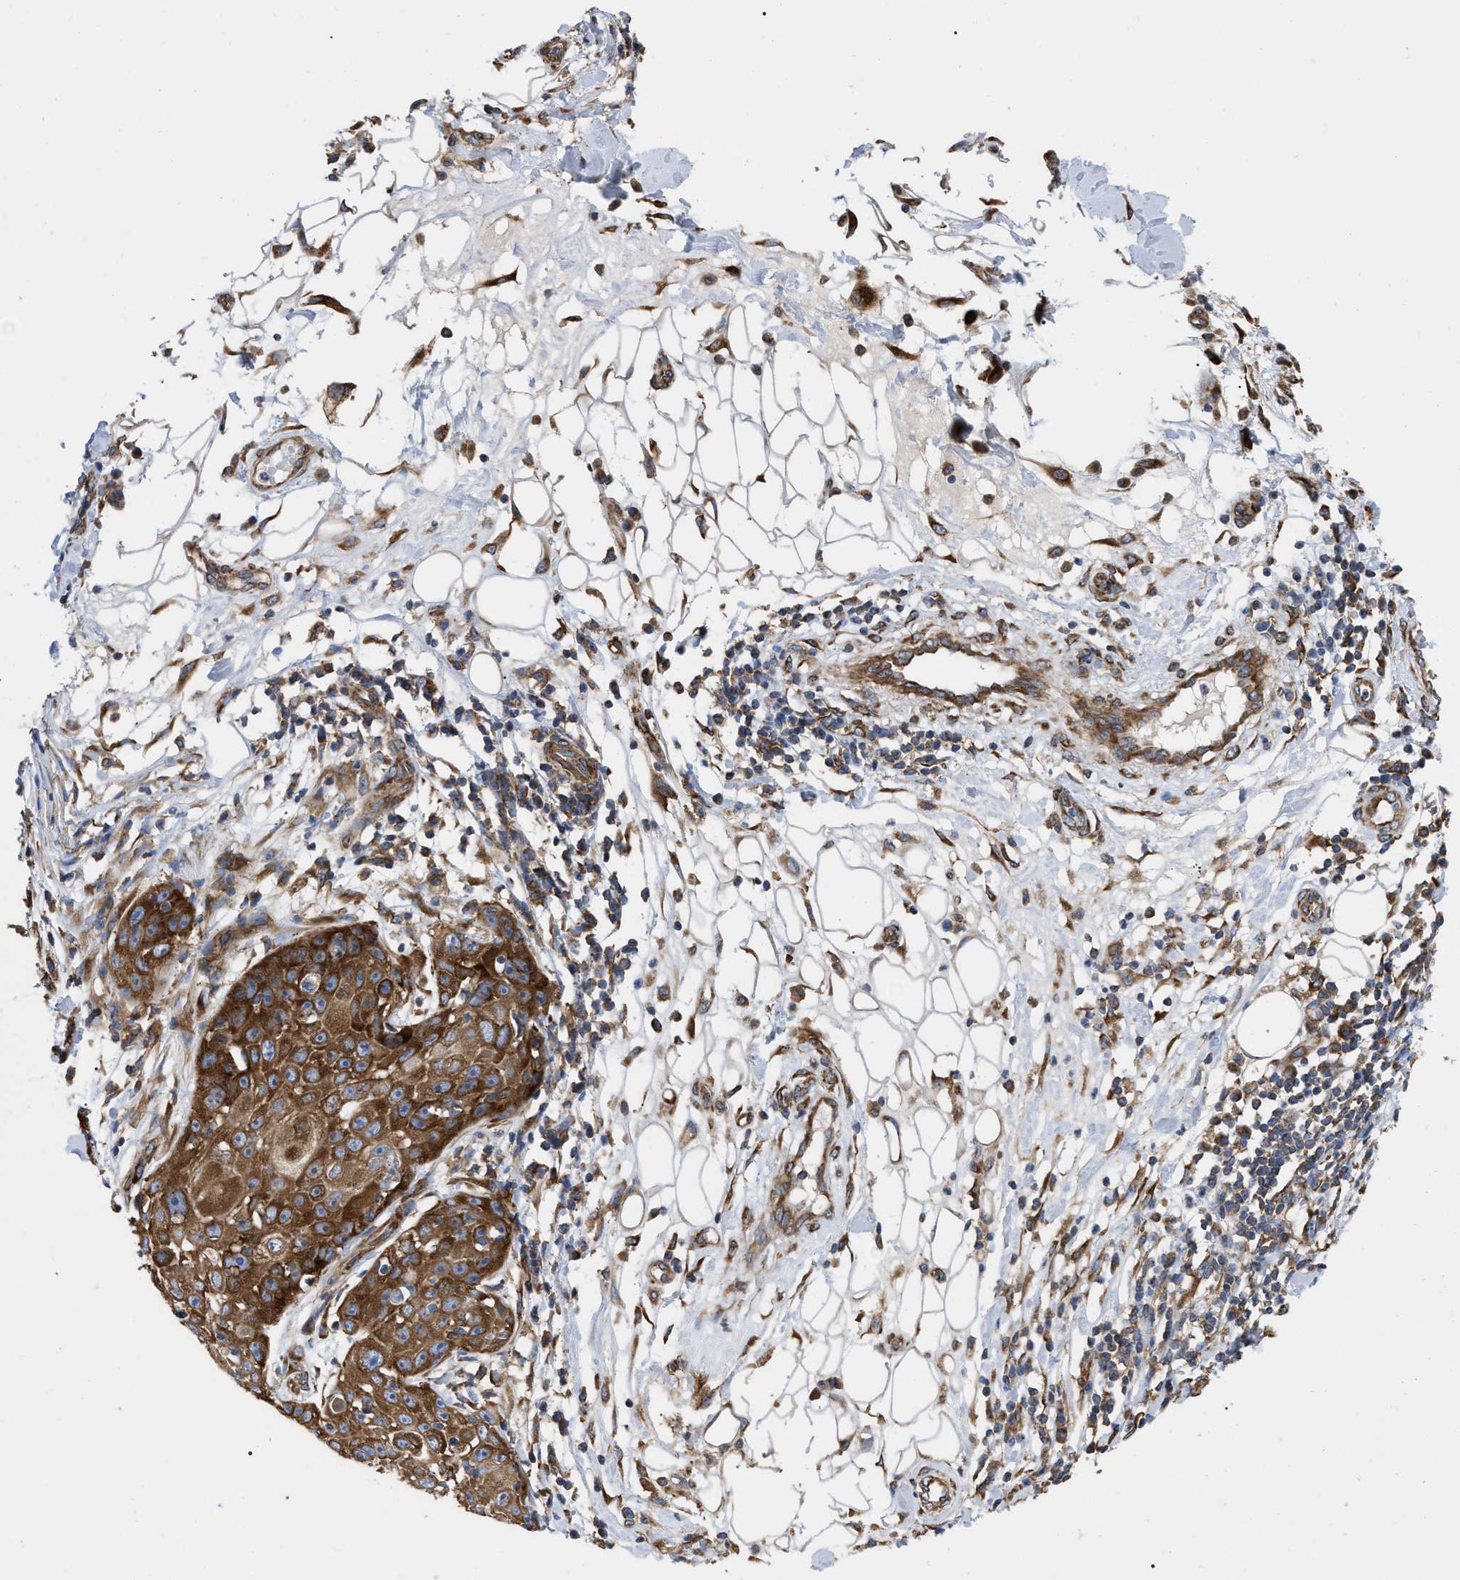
{"staining": {"intensity": "strong", "quantity": ">75%", "location": "cytoplasmic/membranous"}, "tissue": "skin cancer", "cell_type": "Tumor cells", "image_type": "cancer", "snomed": [{"axis": "morphology", "description": "Squamous cell carcinoma, NOS"}, {"axis": "topography", "description": "Skin"}], "caption": "There is high levels of strong cytoplasmic/membranous positivity in tumor cells of skin squamous cell carcinoma, as demonstrated by immunohistochemical staining (brown color).", "gene": "FAM120A", "patient": {"sex": "male", "age": 86}}